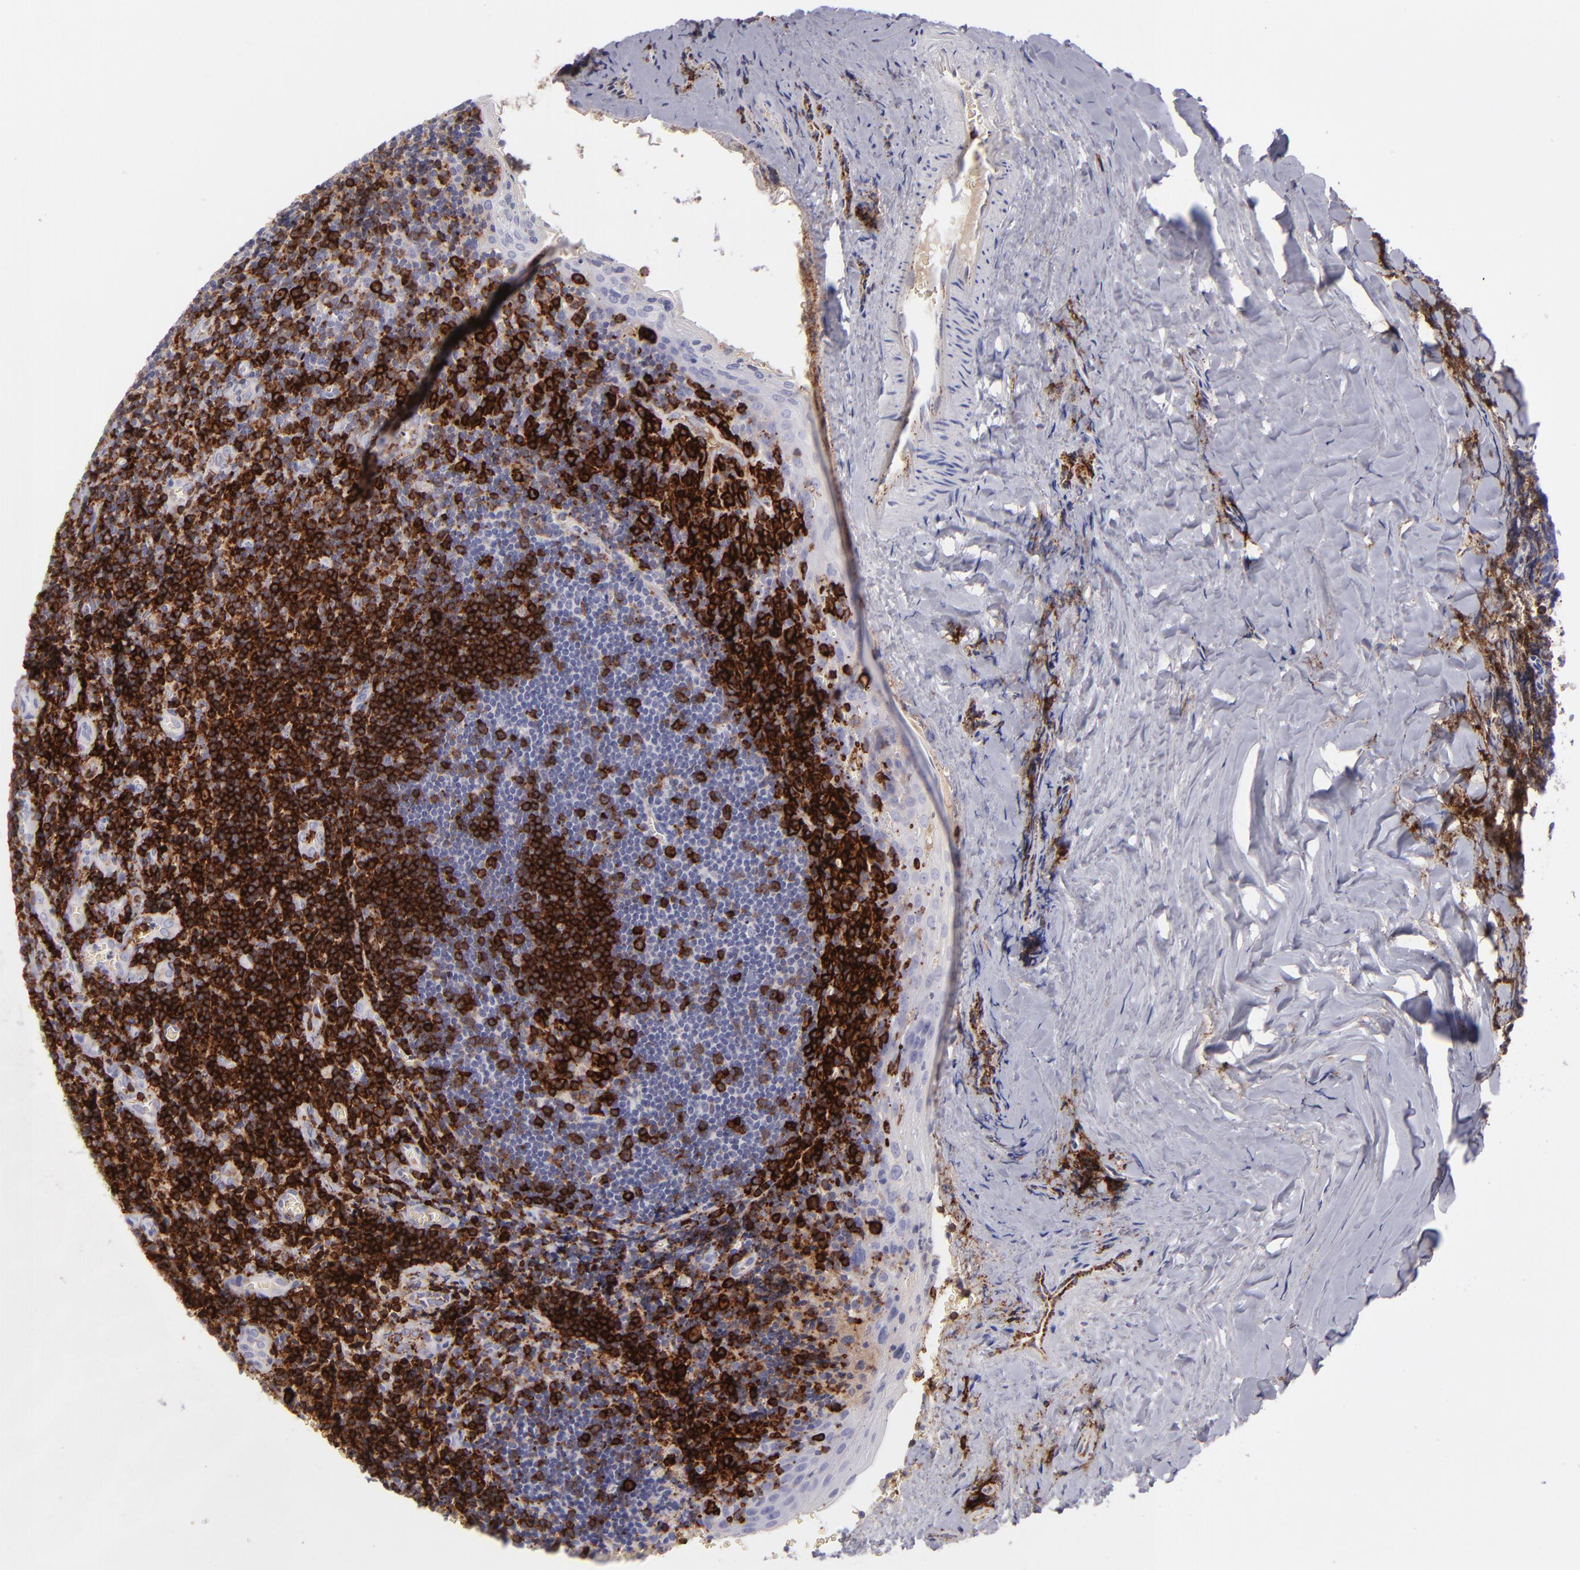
{"staining": {"intensity": "strong", "quantity": "<25%", "location": "cytoplasmic/membranous"}, "tissue": "tonsil", "cell_type": "Germinal center cells", "image_type": "normal", "snomed": [{"axis": "morphology", "description": "Normal tissue, NOS"}, {"axis": "topography", "description": "Tonsil"}], "caption": "DAB immunohistochemical staining of normal human tonsil exhibits strong cytoplasmic/membranous protein staining in approximately <25% of germinal center cells. (brown staining indicates protein expression, while blue staining denotes nuclei).", "gene": "CD27", "patient": {"sex": "male", "age": 20}}